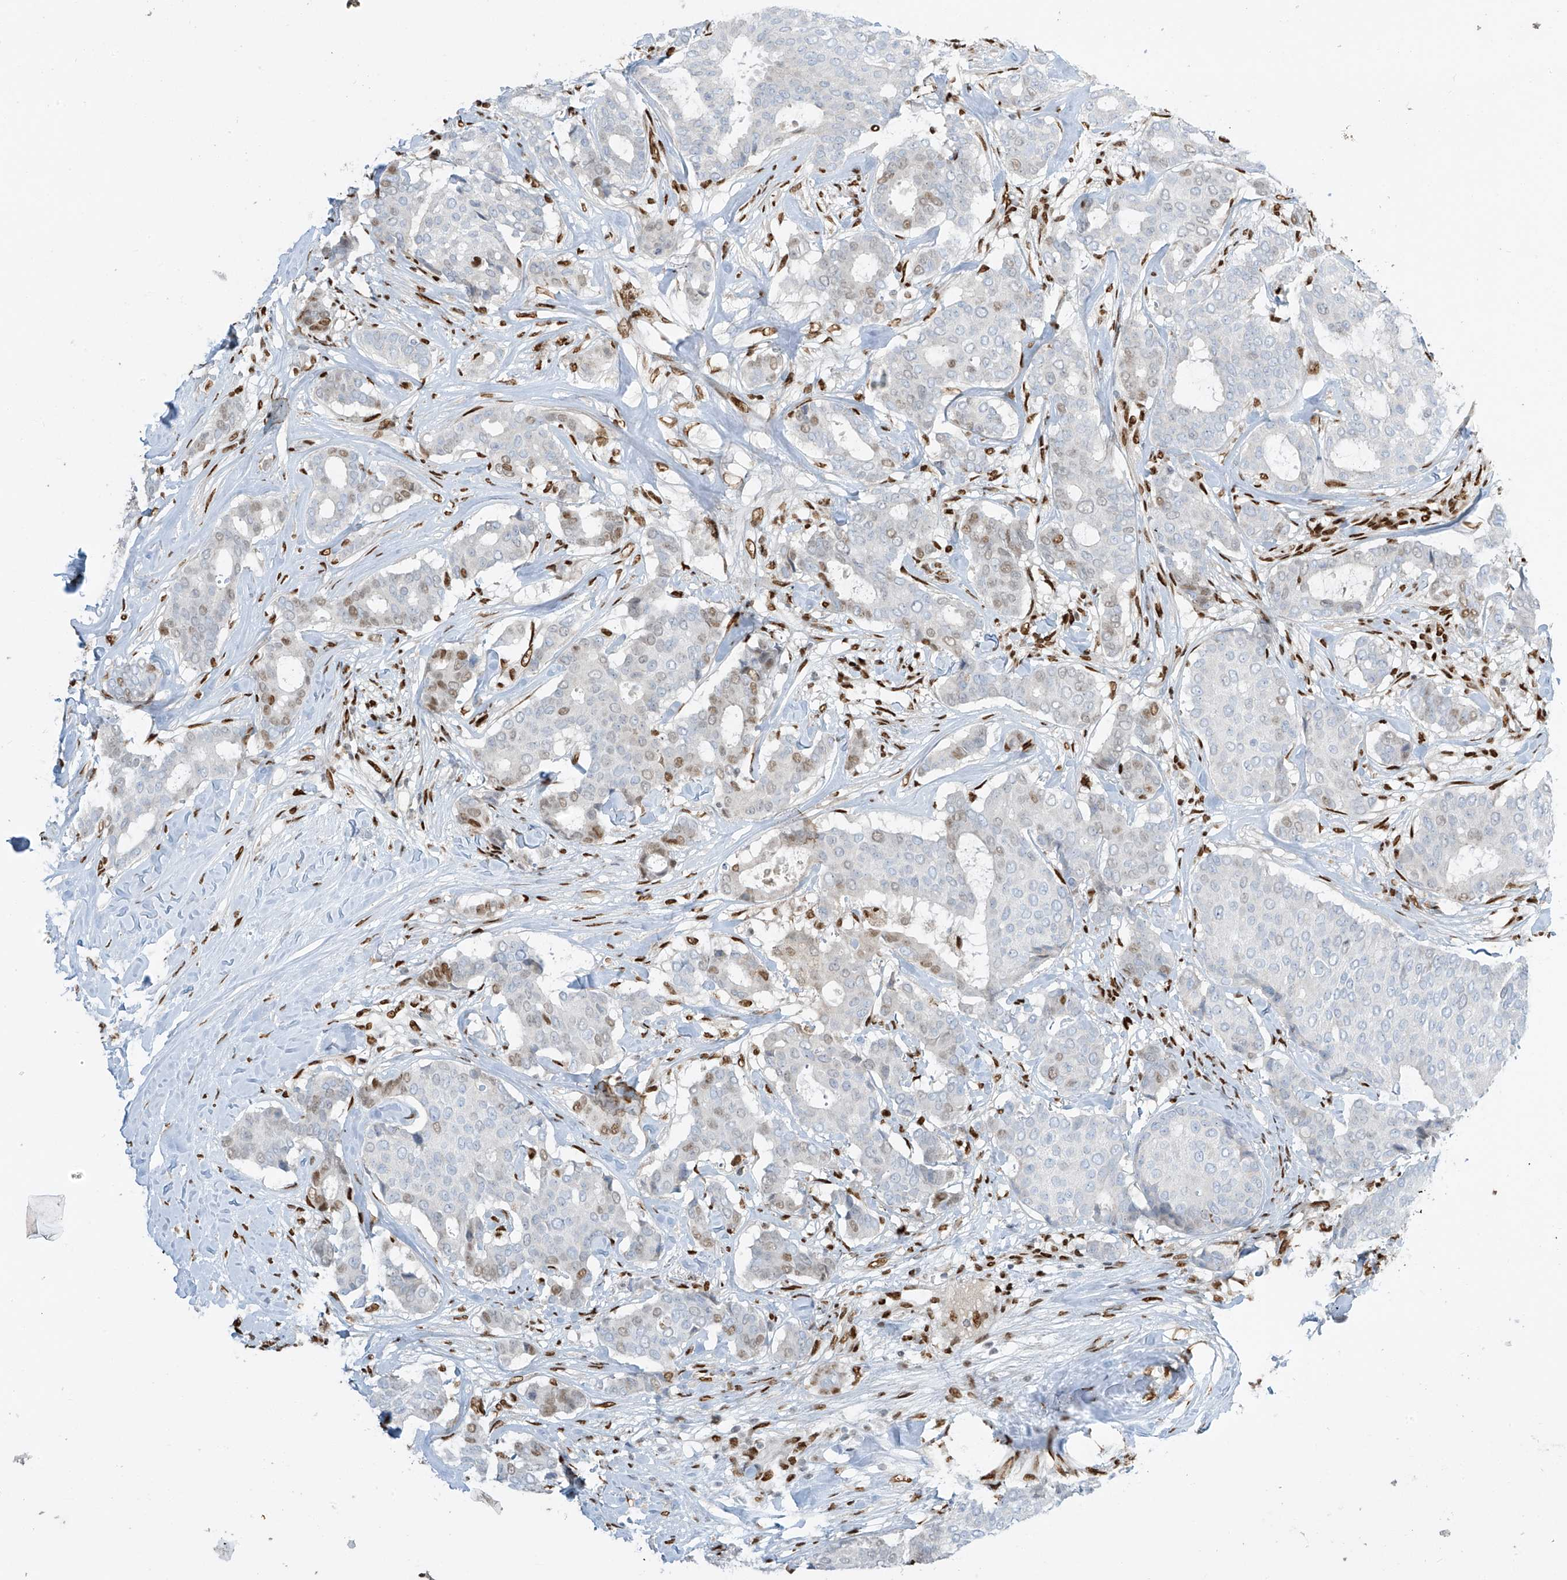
{"staining": {"intensity": "weak", "quantity": "<25%", "location": "nuclear"}, "tissue": "breast cancer", "cell_type": "Tumor cells", "image_type": "cancer", "snomed": [{"axis": "morphology", "description": "Duct carcinoma"}, {"axis": "topography", "description": "Breast"}], "caption": "Tumor cells are negative for protein expression in human infiltrating ductal carcinoma (breast). (DAB IHC, high magnification).", "gene": "PM20D2", "patient": {"sex": "female", "age": 75}}